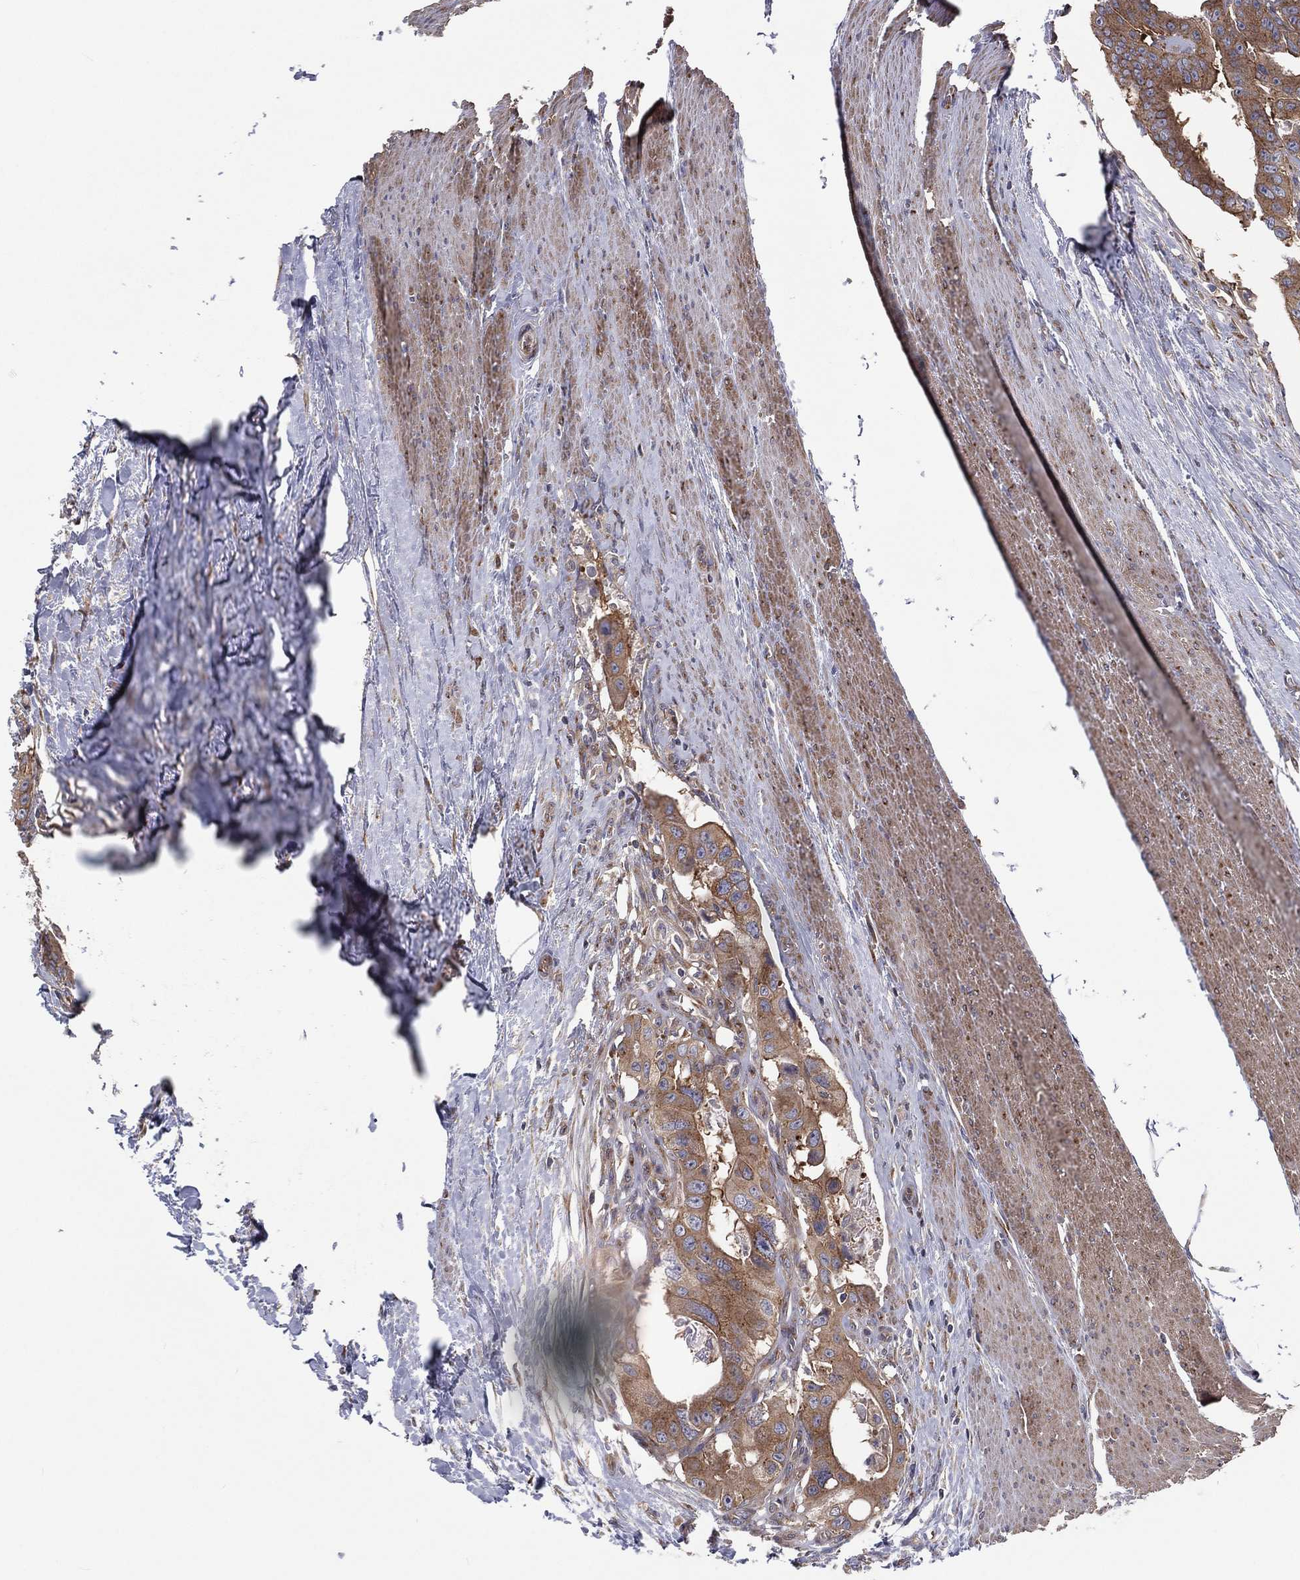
{"staining": {"intensity": "moderate", "quantity": ">75%", "location": "cytoplasmic/membranous"}, "tissue": "colorectal cancer", "cell_type": "Tumor cells", "image_type": "cancer", "snomed": [{"axis": "morphology", "description": "Adenocarcinoma, NOS"}, {"axis": "topography", "description": "Rectum"}], "caption": "Immunohistochemical staining of human colorectal cancer demonstrates medium levels of moderate cytoplasmic/membranous protein staining in about >75% of tumor cells. Ihc stains the protein in brown and the nuclei are stained blue.", "gene": "EIF2B5", "patient": {"sex": "male", "age": 64}}